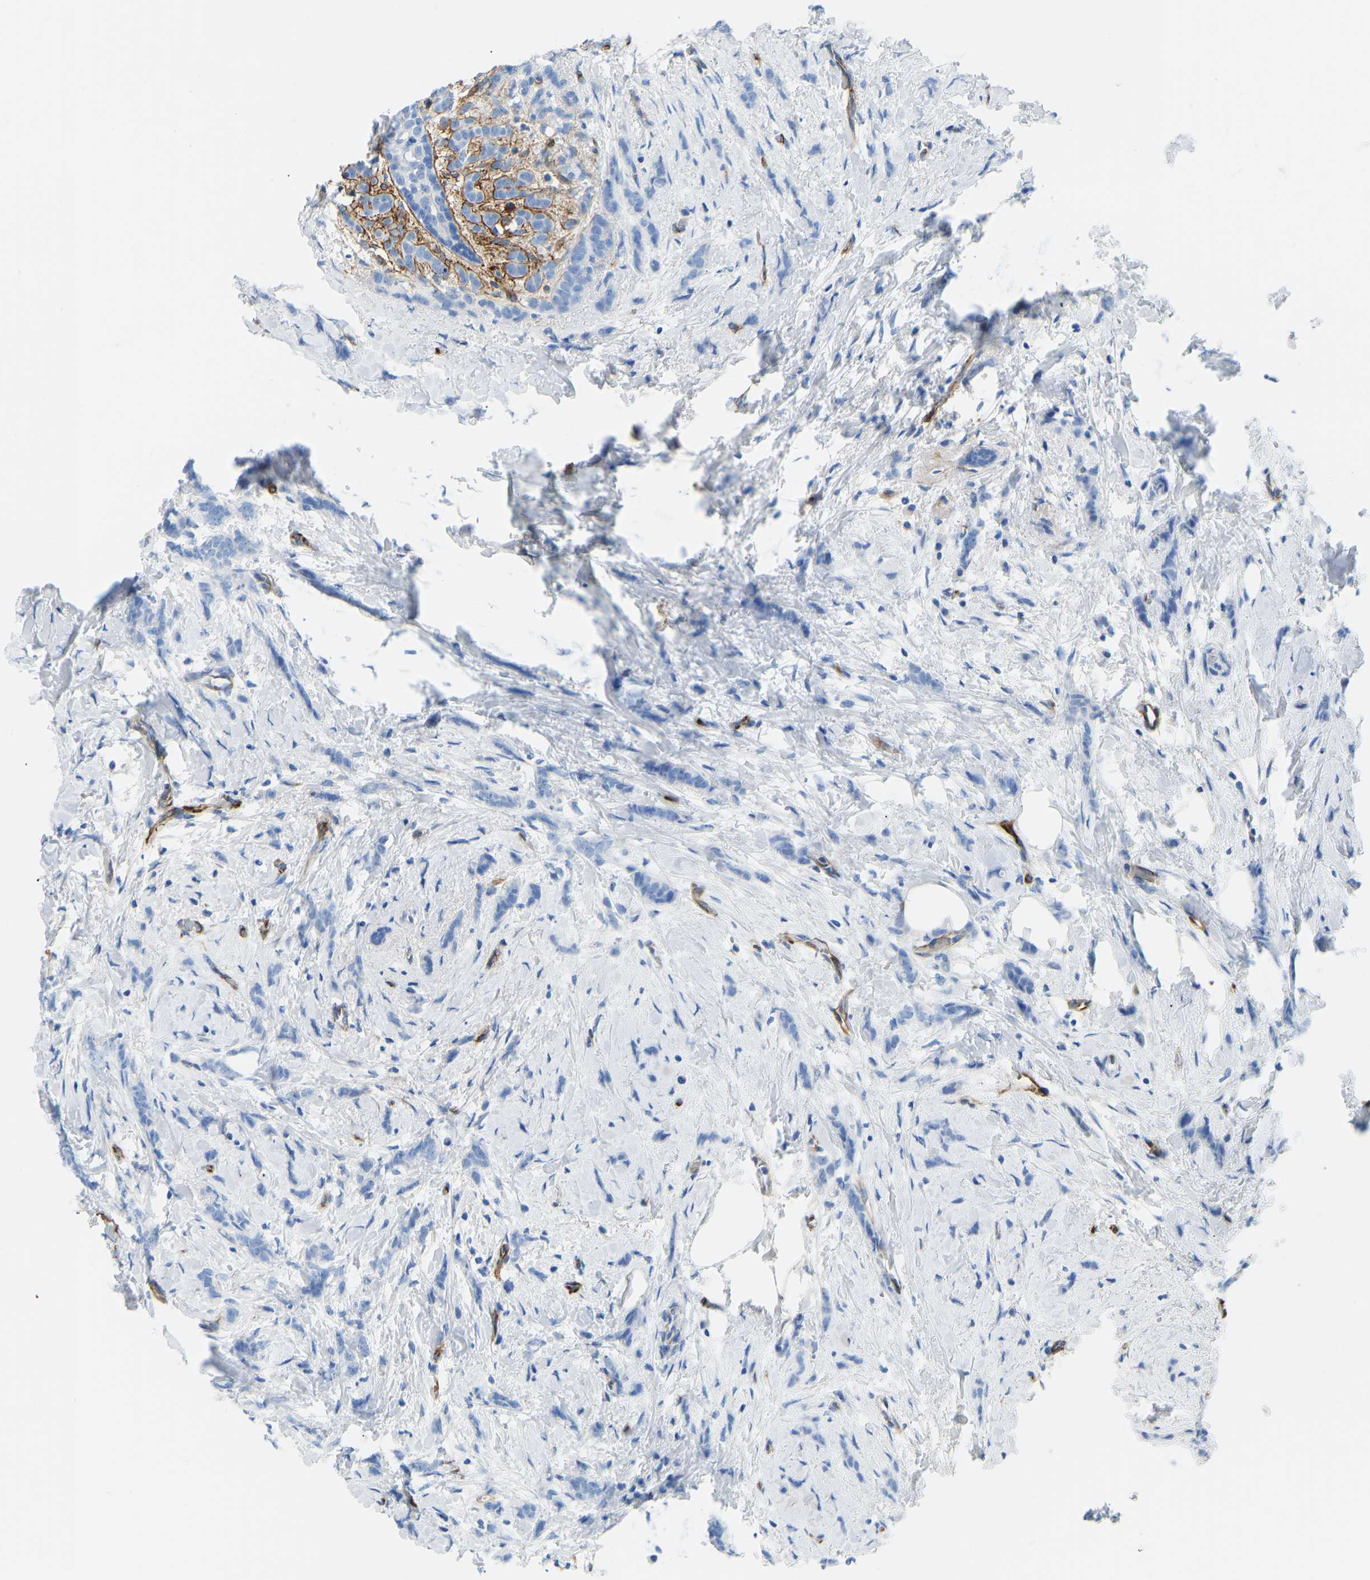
{"staining": {"intensity": "negative", "quantity": "none", "location": "none"}, "tissue": "breast cancer", "cell_type": "Tumor cells", "image_type": "cancer", "snomed": [{"axis": "morphology", "description": "Lobular carcinoma, in situ"}, {"axis": "morphology", "description": "Lobular carcinoma"}, {"axis": "topography", "description": "Breast"}], "caption": "Lobular carcinoma in situ (breast) was stained to show a protein in brown. There is no significant positivity in tumor cells.", "gene": "COL15A1", "patient": {"sex": "female", "age": 41}}